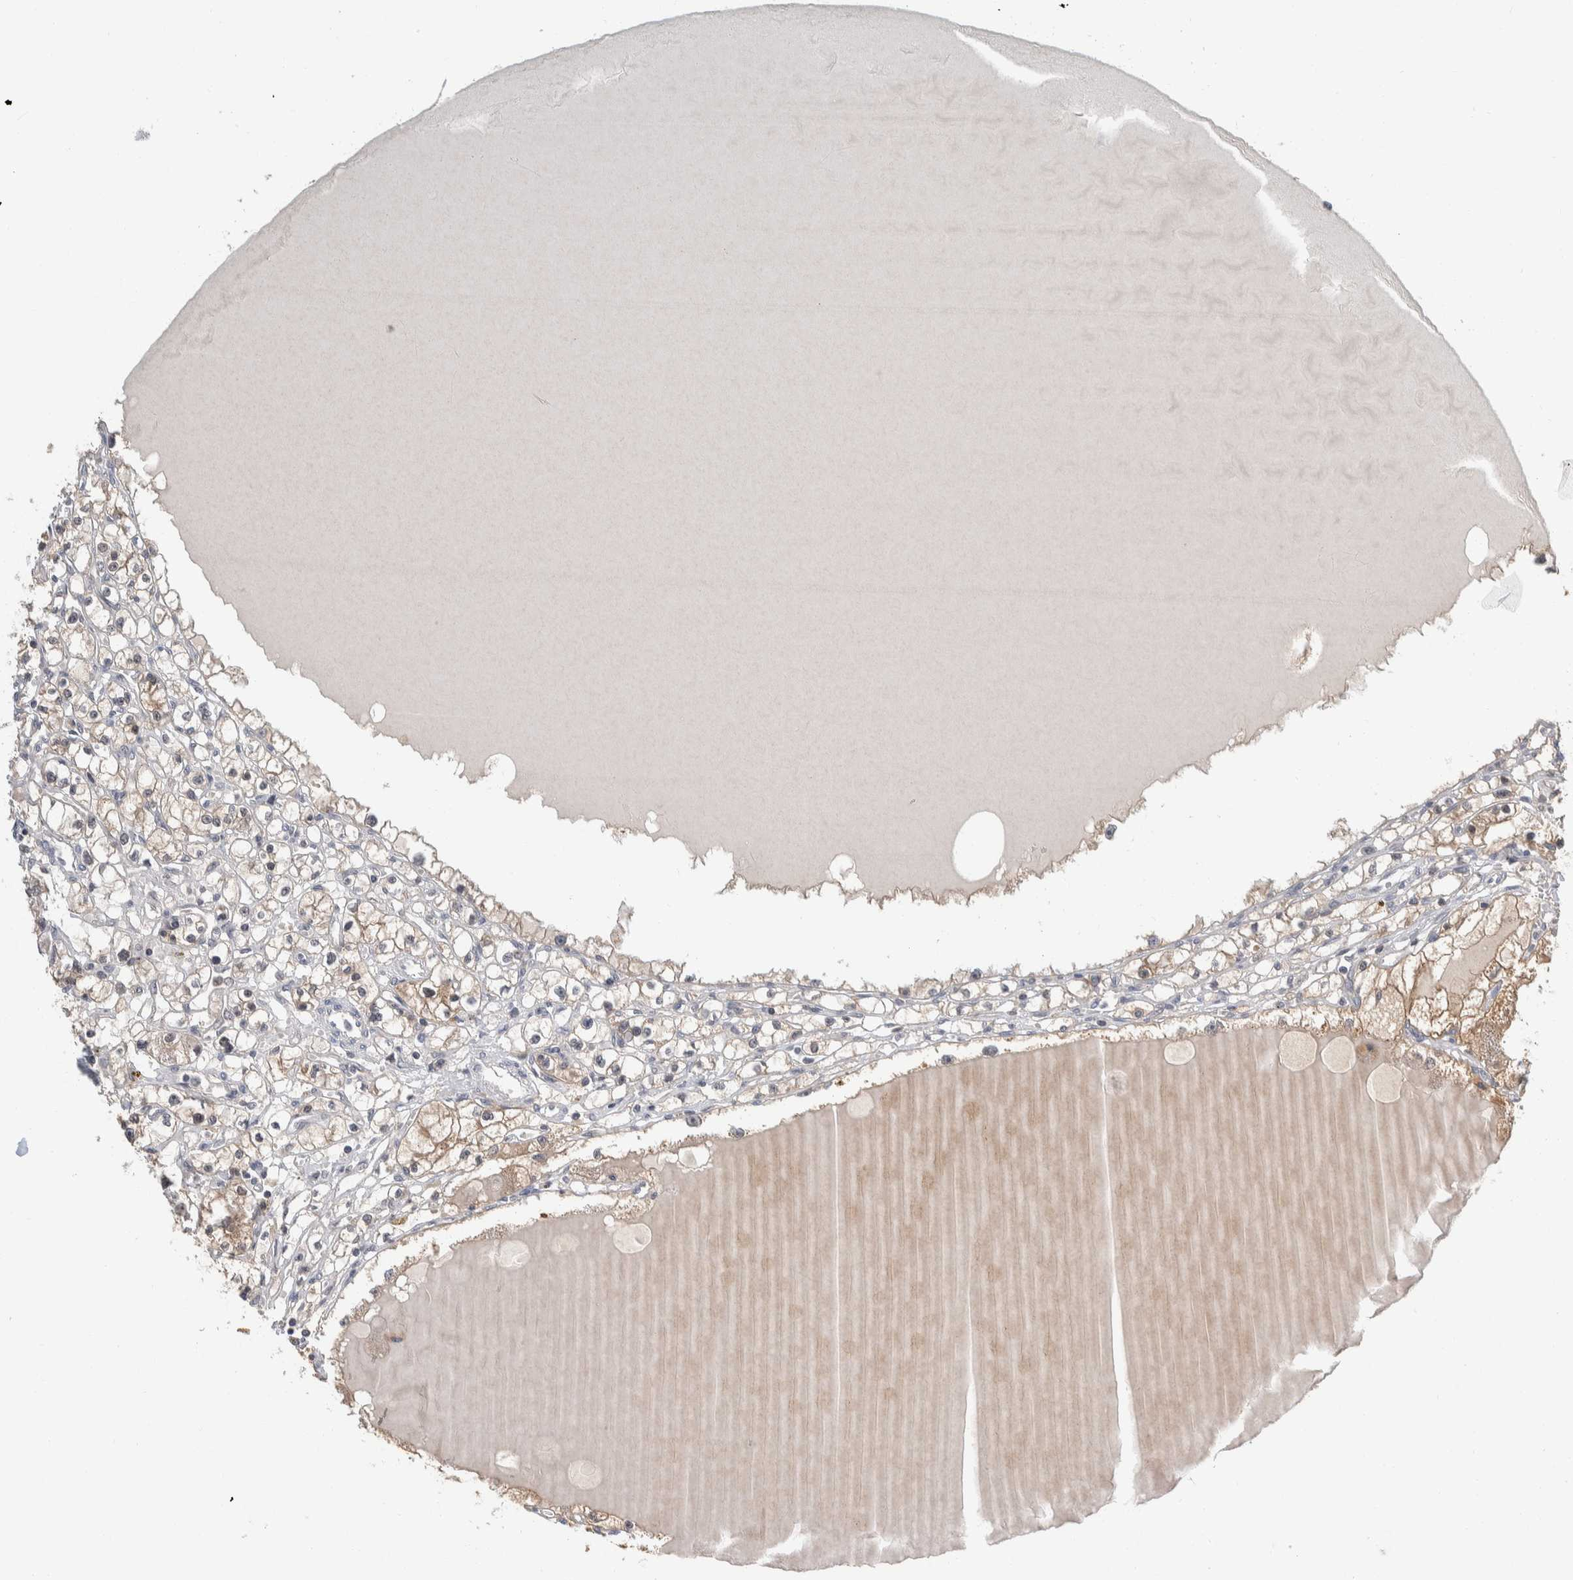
{"staining": {"intensity": "moderate", "quantity": "<25%", "location": "cytoplasmic/membranous"}, "tissue": "renal cancer", "cell_type": "Tumor cells", "image_type": "cancer", "snomed": [{"axis": "morphology", "description": "Adenocarcinoma, NOS"}, {"axis": "topography", "description": "Kidney"}], "caption": "IHC image of renal cancer (adenocarcinoma) stained for a protein (brown), which shows low levels of moderate cytoplasmic/membranous staining in approximately <25% of tumor cells.", "gene": "SHPK", "patient": {"sex": "male", "age": 56}}